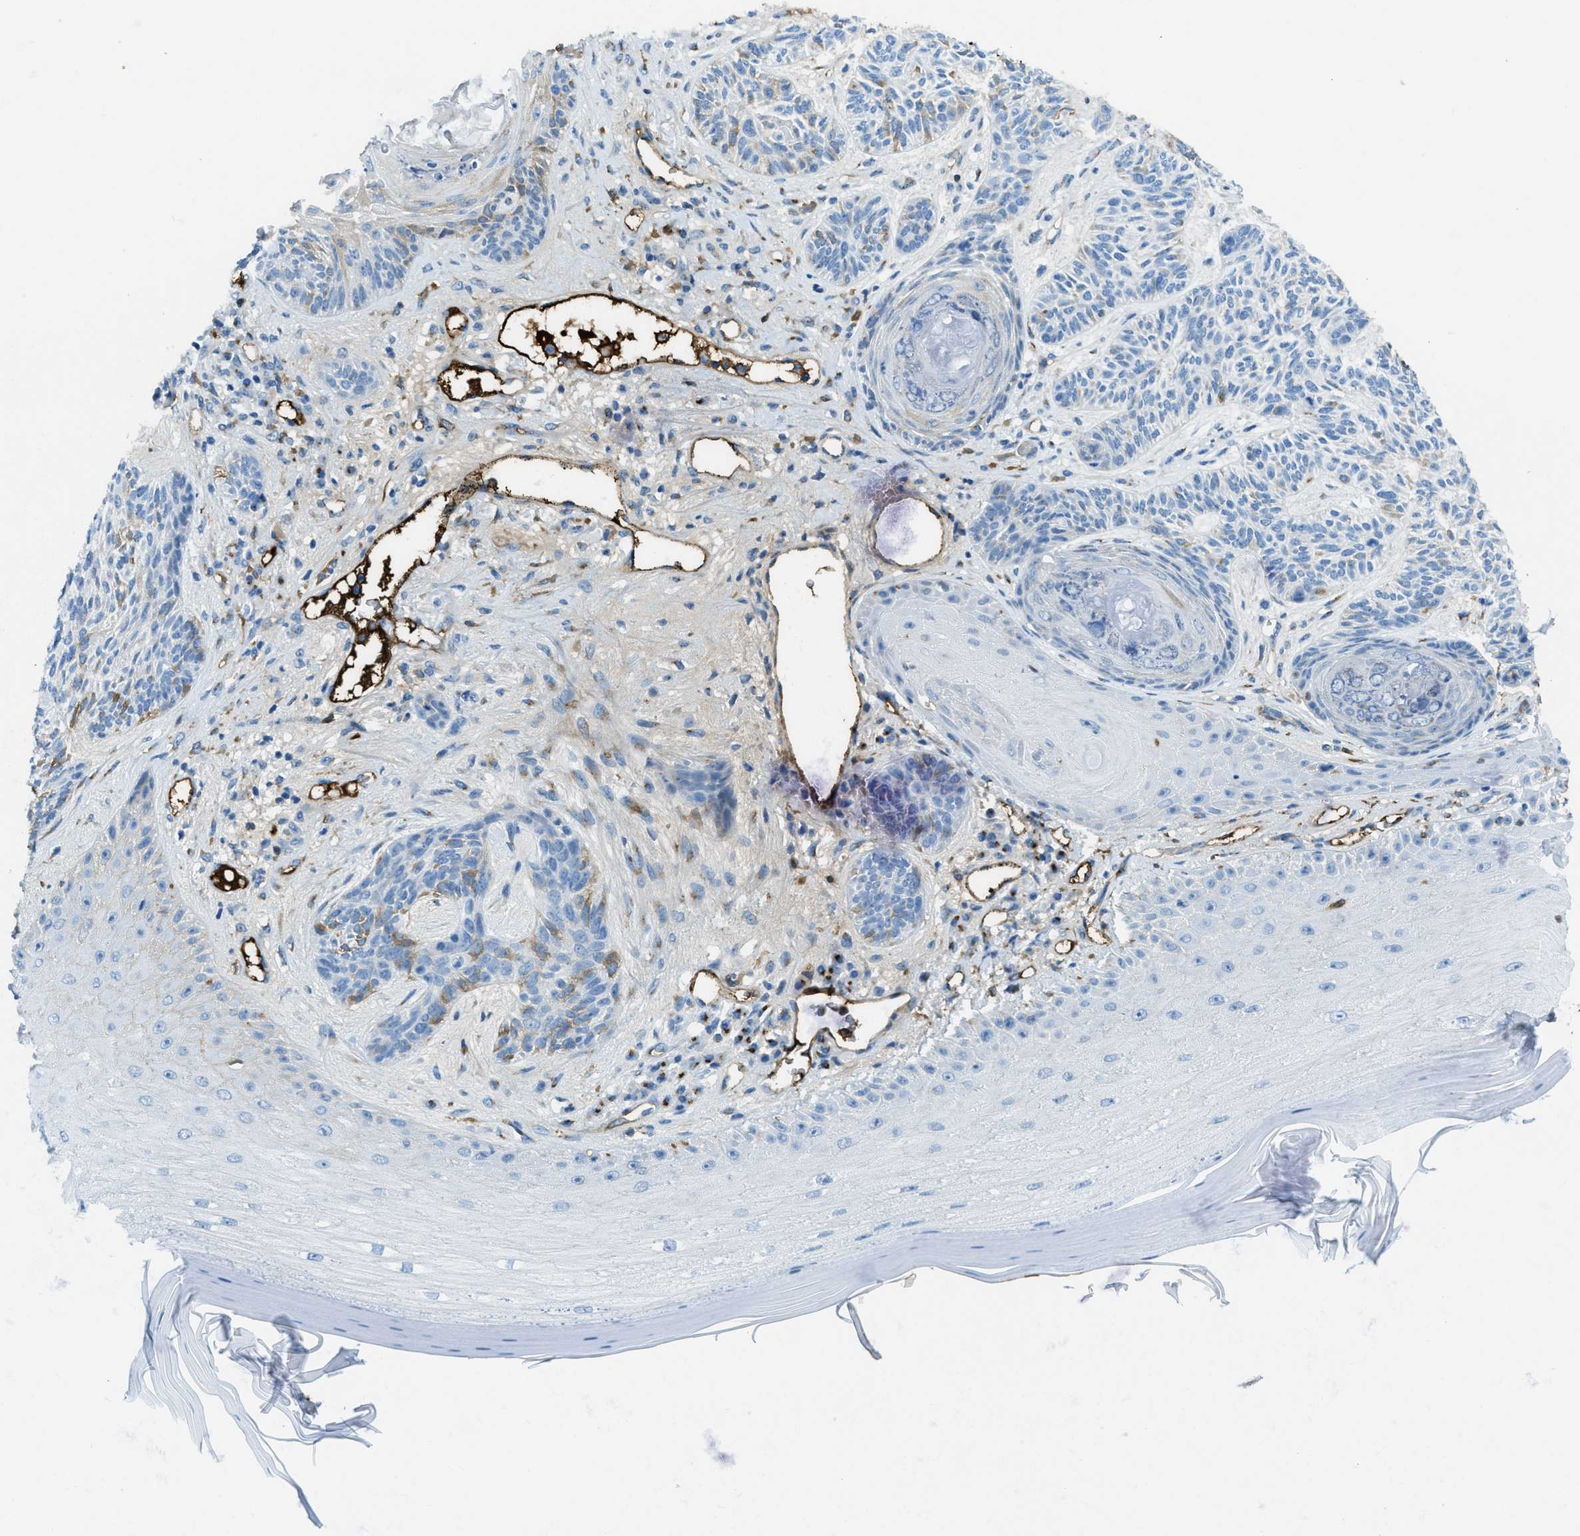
{"staining": {"intensity": "weak", "quantity": "<25%", "location": "cytoplasmic/membranous"}, "tissue": "skin cancer", "cell_type": "Tumor cells", "image_type": "cancer", "snomed": [{"axis": "morphology", "description": "Basal cell carcinoma"}, {"axis": "topography", "description": "Skin"}], "caption": "There is no significant positivity in tumor cells of skin cancer (basal cell carcinoma).", "gene": "TRIM59", "patient": {"sex": "male", "age": 55}}